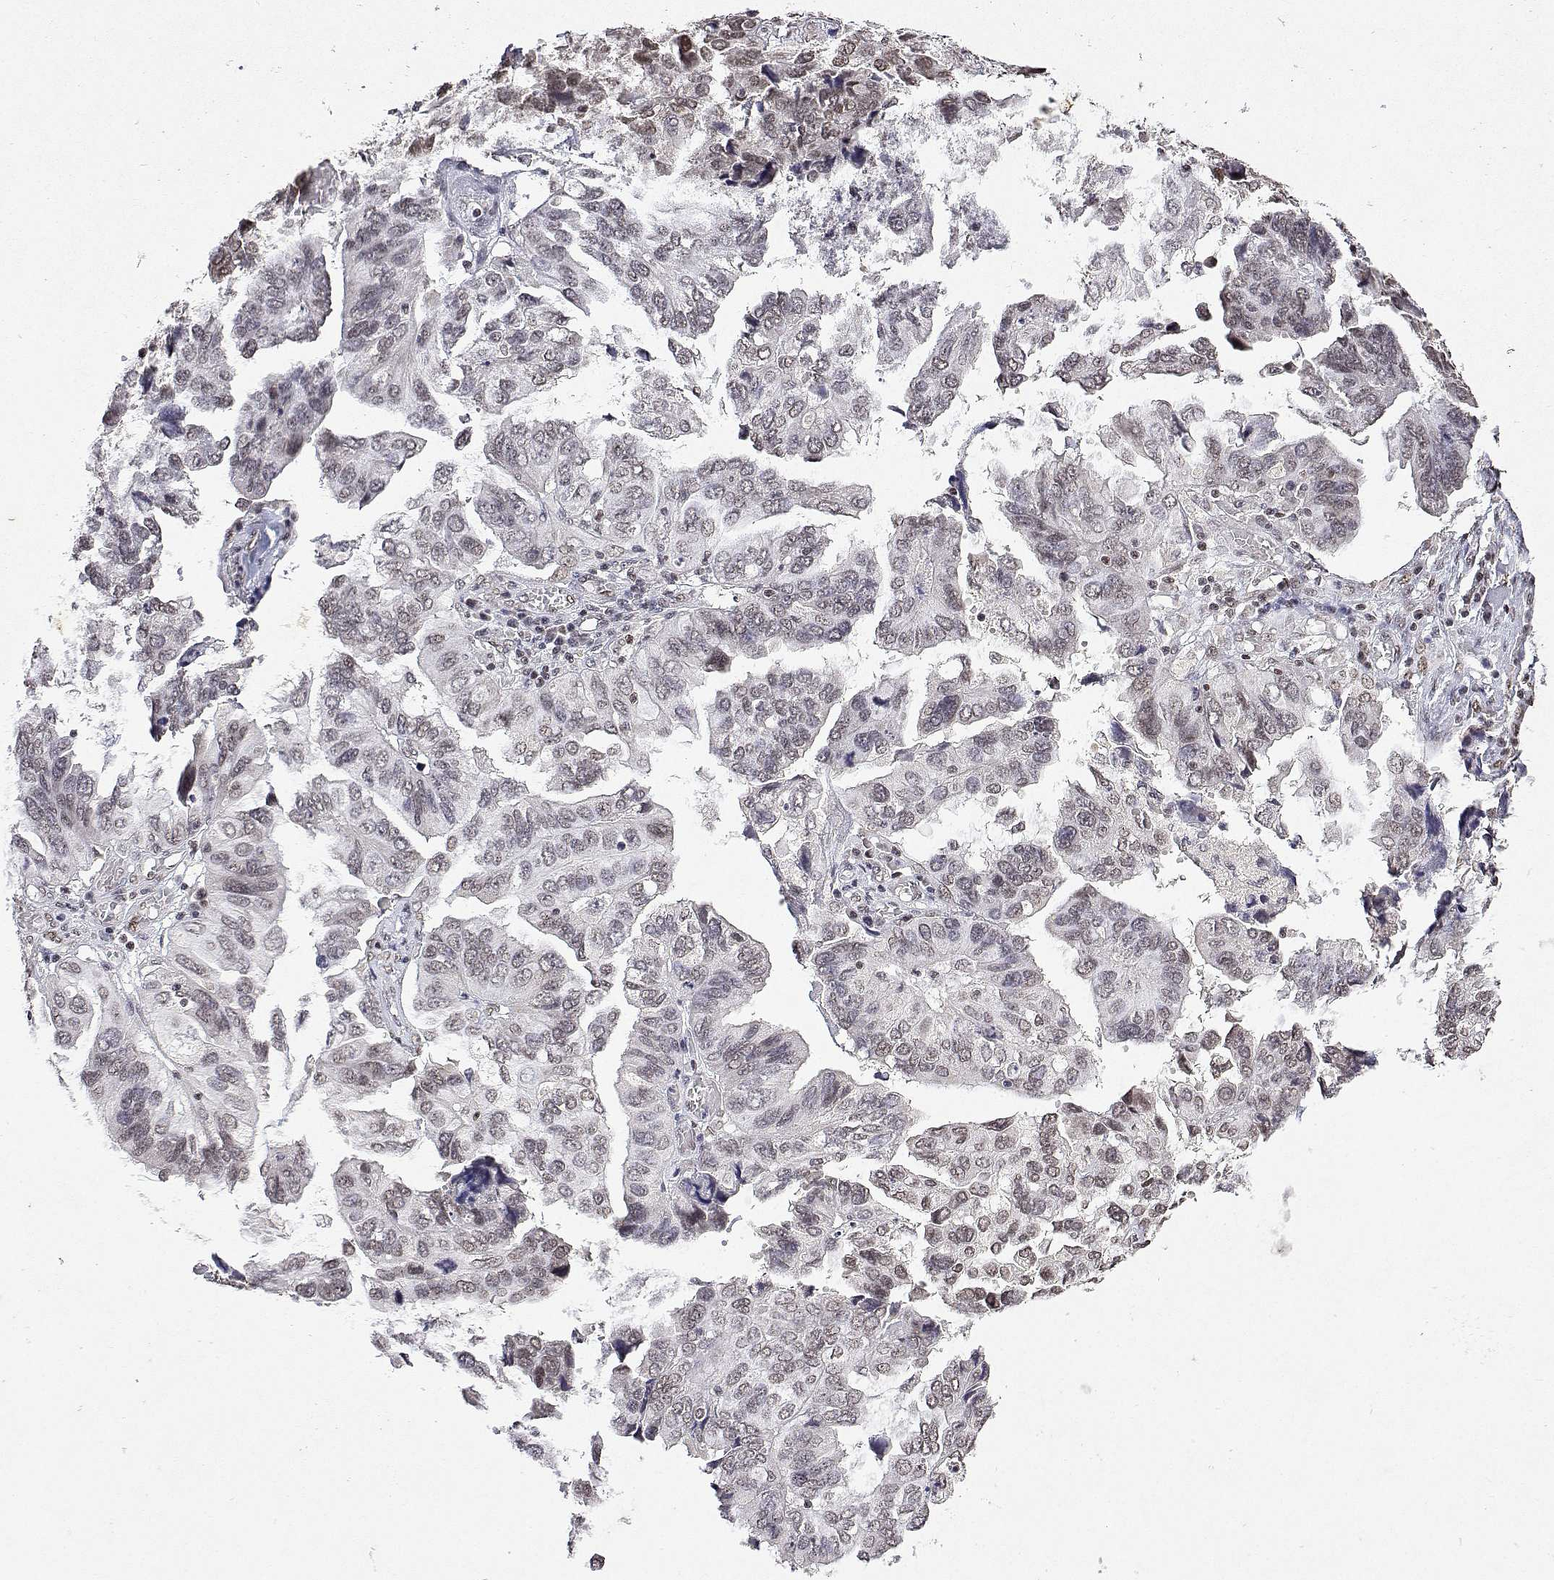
{"staining": {"intensity": "weak", "quantity": "25%-75%", "location": "nuclear"}, "tissue": "ovarian cancer", "cell_type": "Tumor cells", "image_type": "cancer", "snomed": [{"axis": "morphology", "description": "Cystadenocarcinoma, serous, NOS"}, {"axis": "topography", "description": "Ovary"}], "caption": "This is an image of immunohistochemistry (IHC) staining of ovarian cancer (serous cystadenocarcinoma), which shows weak positivity in the nuclear of tumor cells.", "gene": "XPC", "patient": {"sex": "female", "age": 79}}